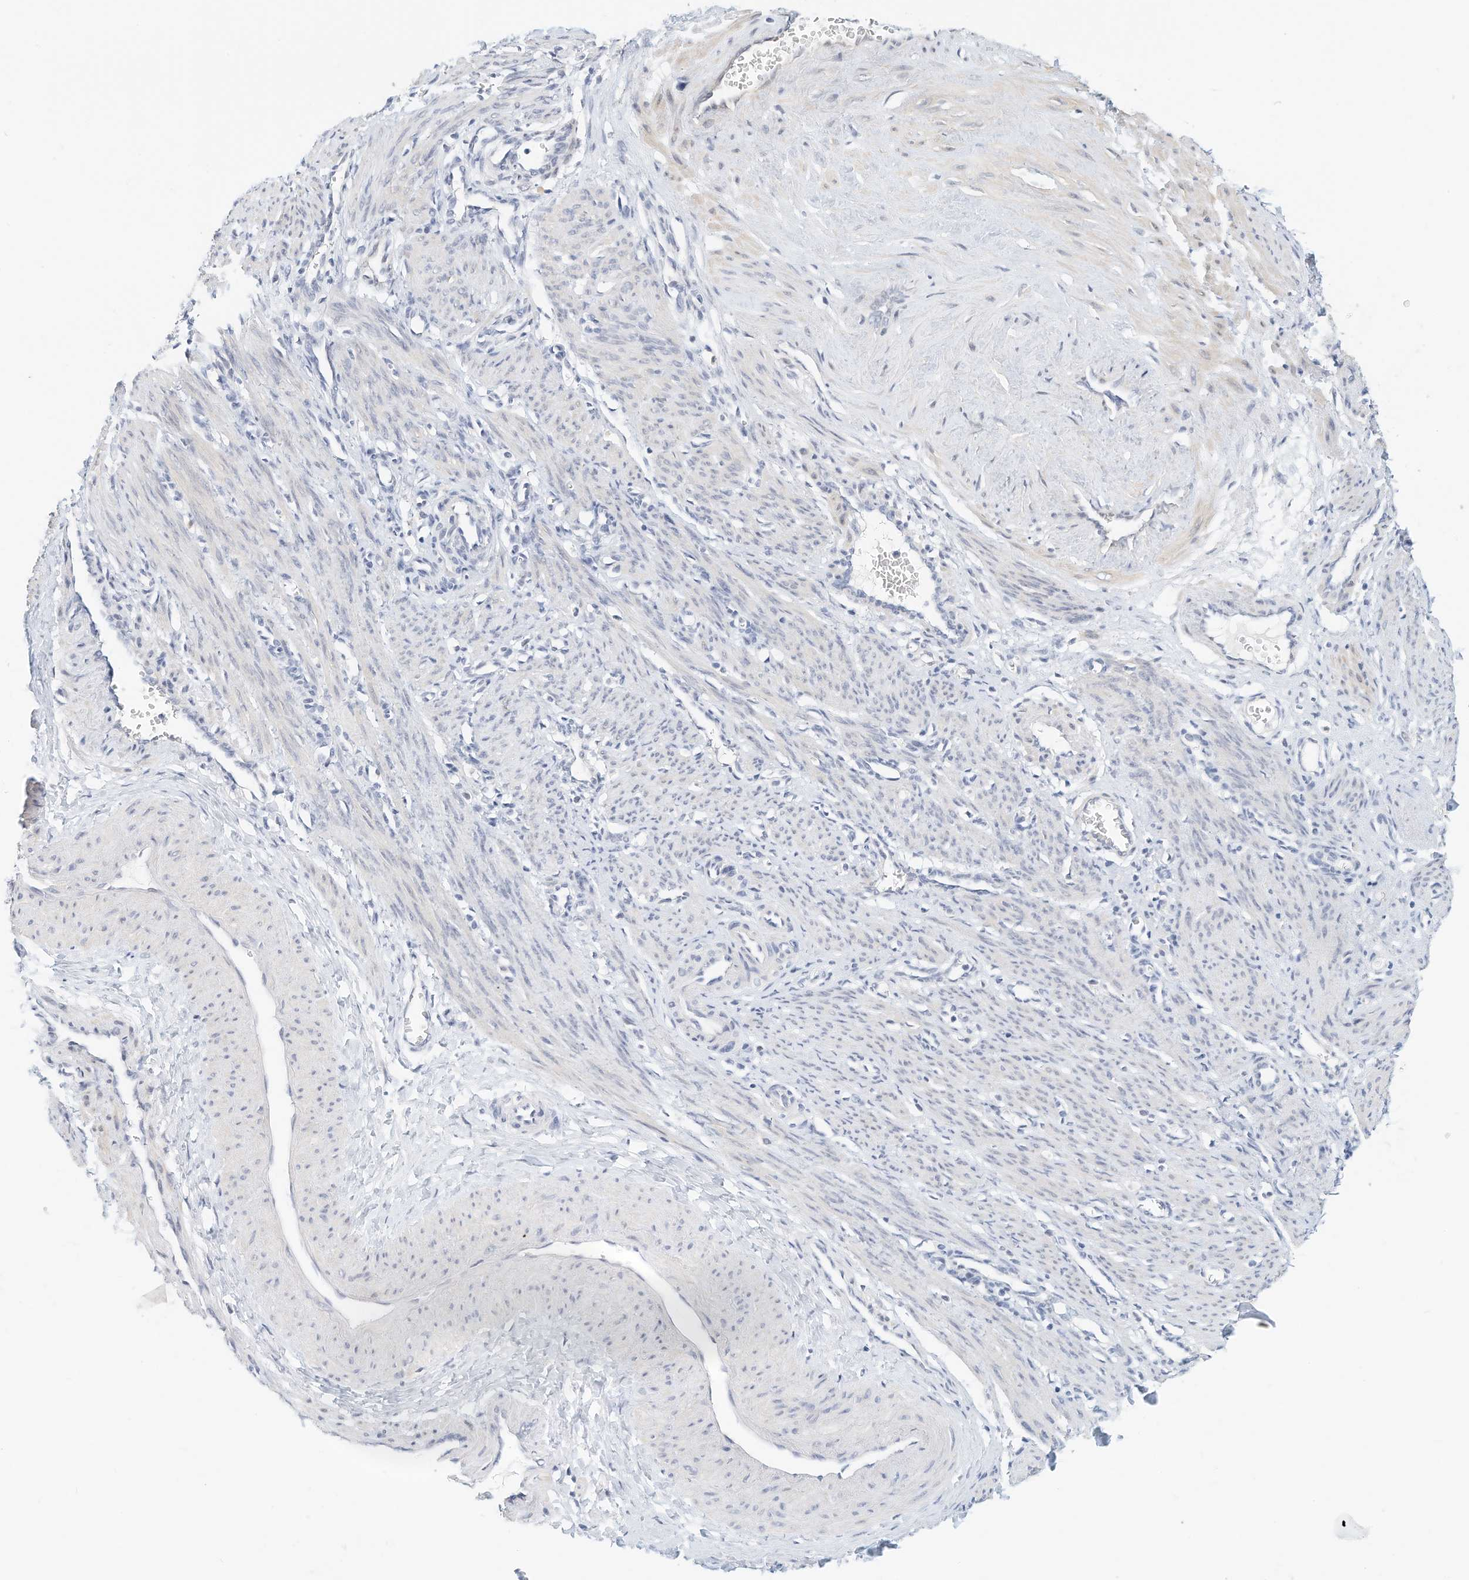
{"staining": {"intensity": "negative", "quantity": "none", "location": "none"}, "tissue": "smooth muscle", "cell_type": "Smooth muscle cells", "image_type": "normal", "snomed": [{"axis": "morphology", "description": "Normal tissue, NOS"}, {"axis": "topography", "description": "Endometrium"}], "caption": "Normal smooth muscle was stained to show a protein in brown. There is no significant positivity in smooth muscle cells. Brightfield microscopy of IHC stained with DAB (brown) and hematoxylin (blue), captured at high magnification.", "gene": "ARHGAP28", "patient": {"sex": "female", "age": 33}}